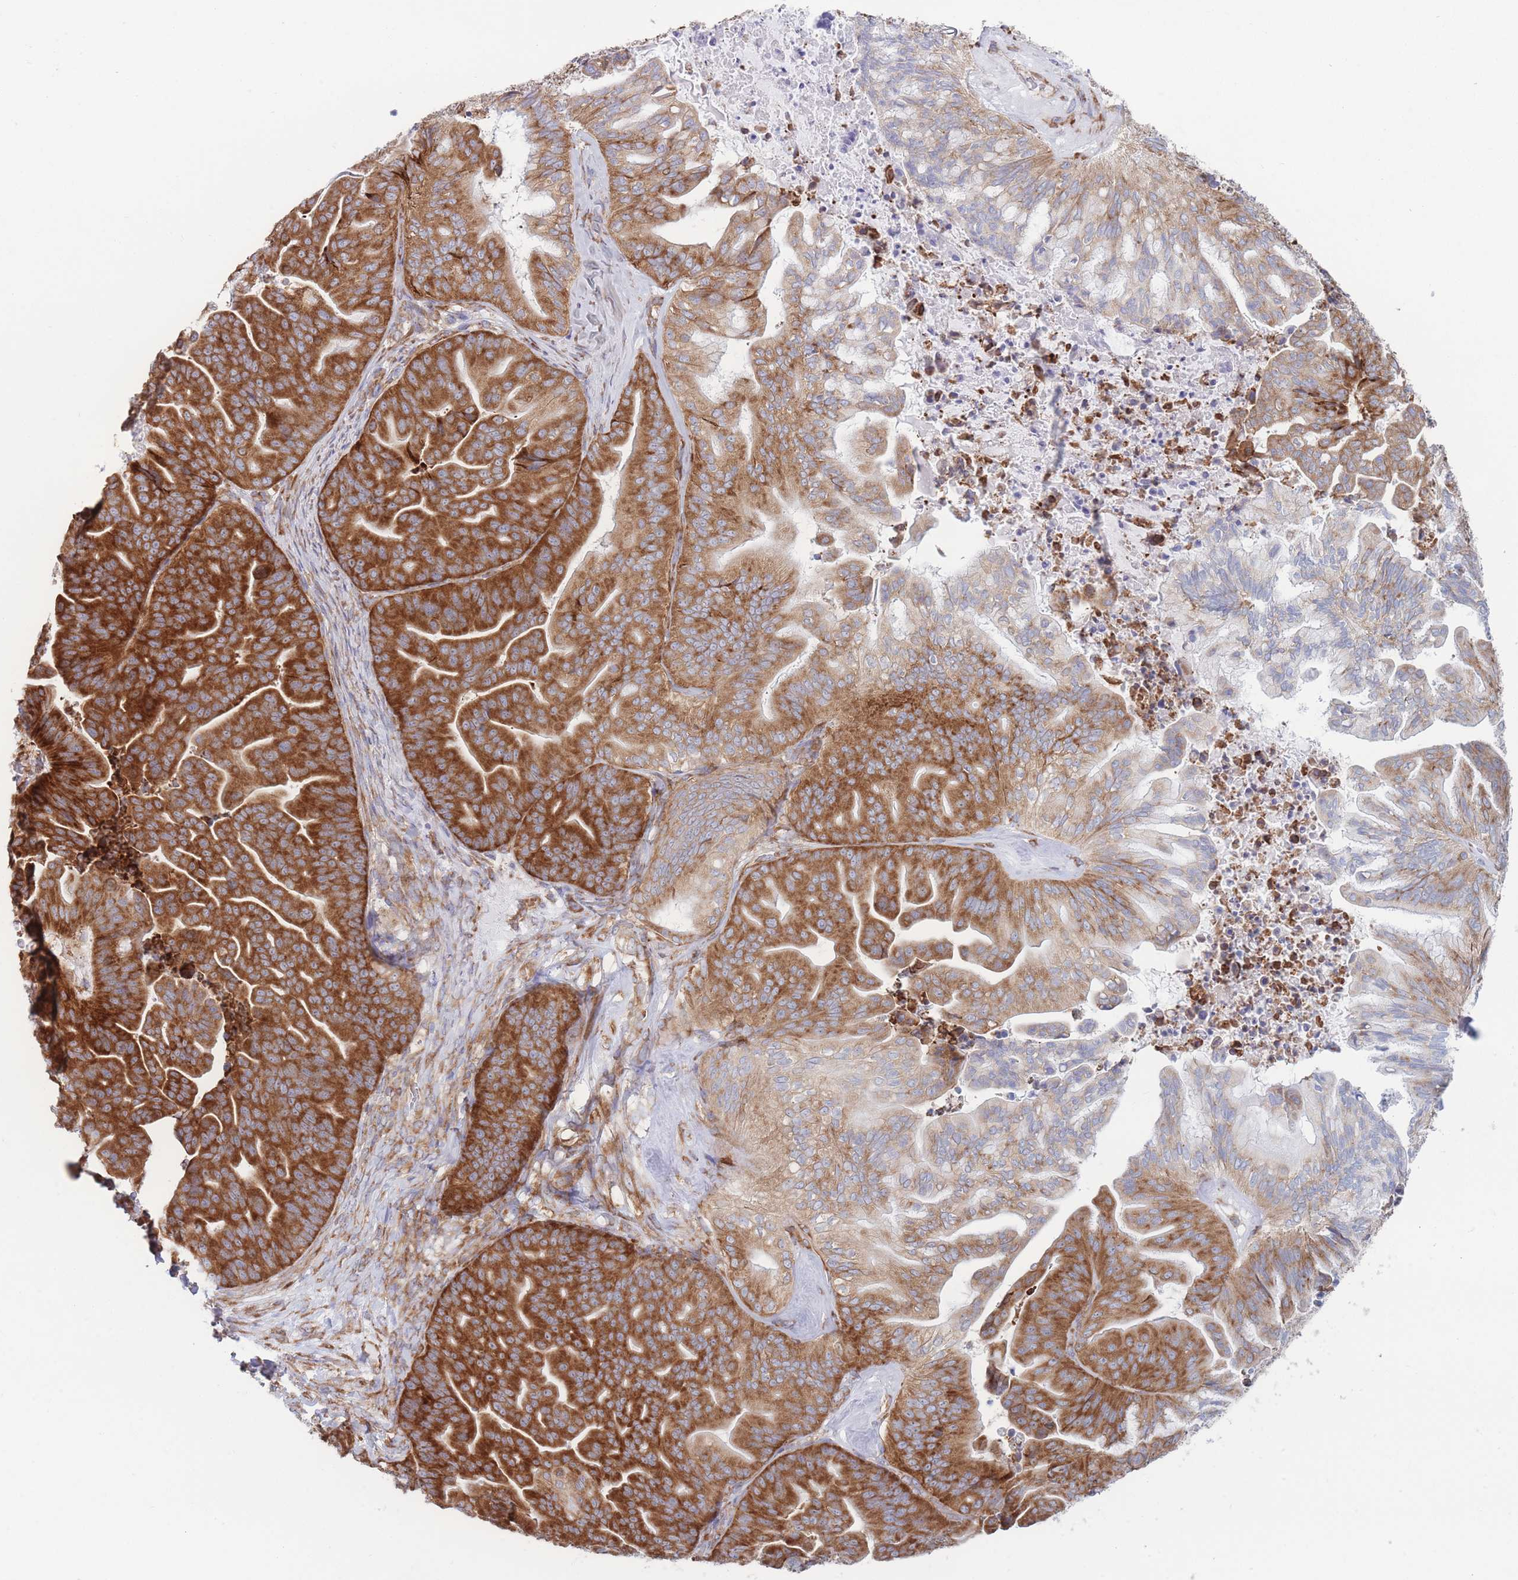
{"staining": {"intensity": "strong", "quantity": ">75%", "location": "cytoplasmic/membranous"}, "tissue": "ovarian cancer", "cell_type": "Tumor cells", "image_type": "cancer", "snomed": [{"axis": "morphology", "description": "Cystadenocarcinoma, mucinous, NOS"}, {"axis": "topography", "description": "Ovary"}], "caption": "Human ovarian cancer (mucinous cystadenocarcinoma) stained with a brown dye shows strong cytoplasmic/membranous positive expression in about >75% of tumor cells.", "gene": "RPL8", "patient": {"sex": "female", "age": 67}}